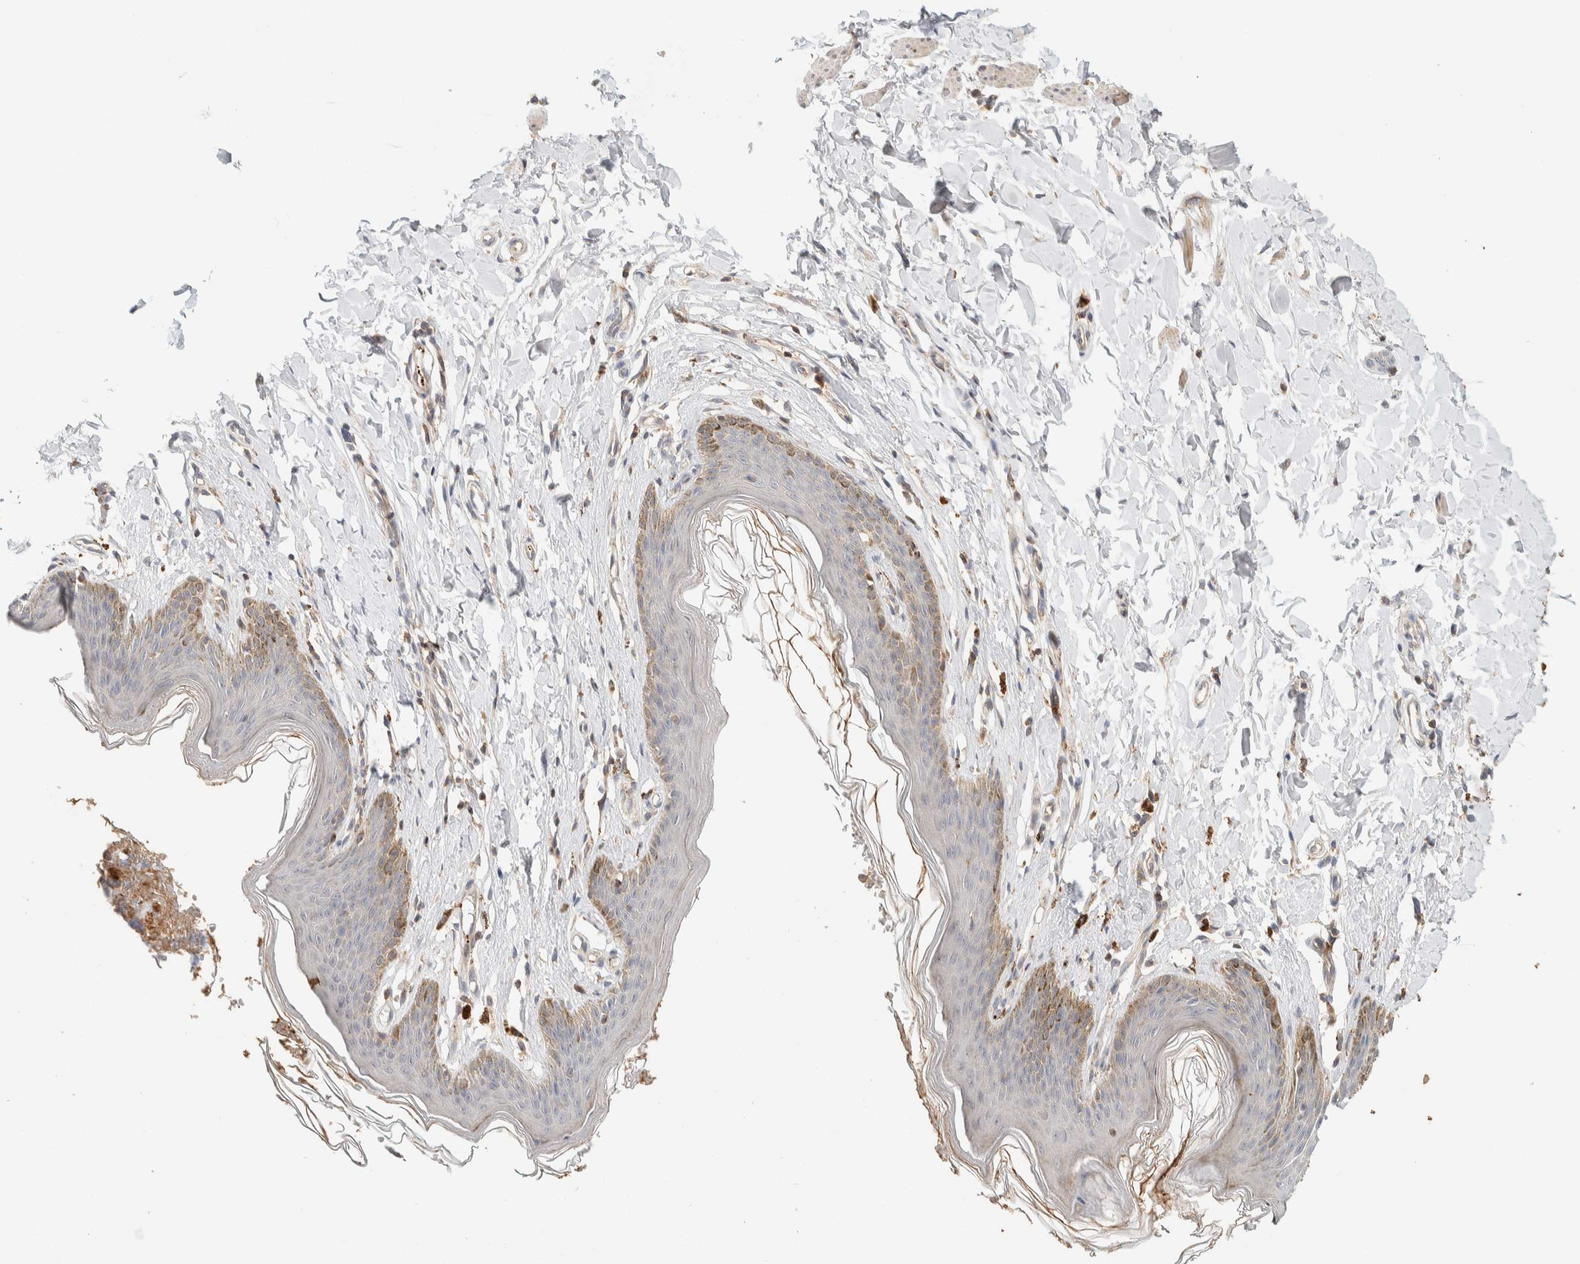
{"staining": {"intensity": "weak", "quantity": "25%-75%", "location": "cytoplasmic/membranous"}, "tissue": "skin", "cell_type": "Epidermal cells", "image_type": "normal", "snomed": [{"axis": "morphology", "description": "Normal tissue, NOS"}, {"axis": "topography", "description": "Vulva"}], "caption": "IHC photomicrograph of benign skin stained for a protein (brown), which exhibits low levels of weak cytoplasmic/membranous positivity in approximately 25%-75% of epidermal cells.", "gene": "KIF9", "patient": {"sex": "female", "age": 66}}